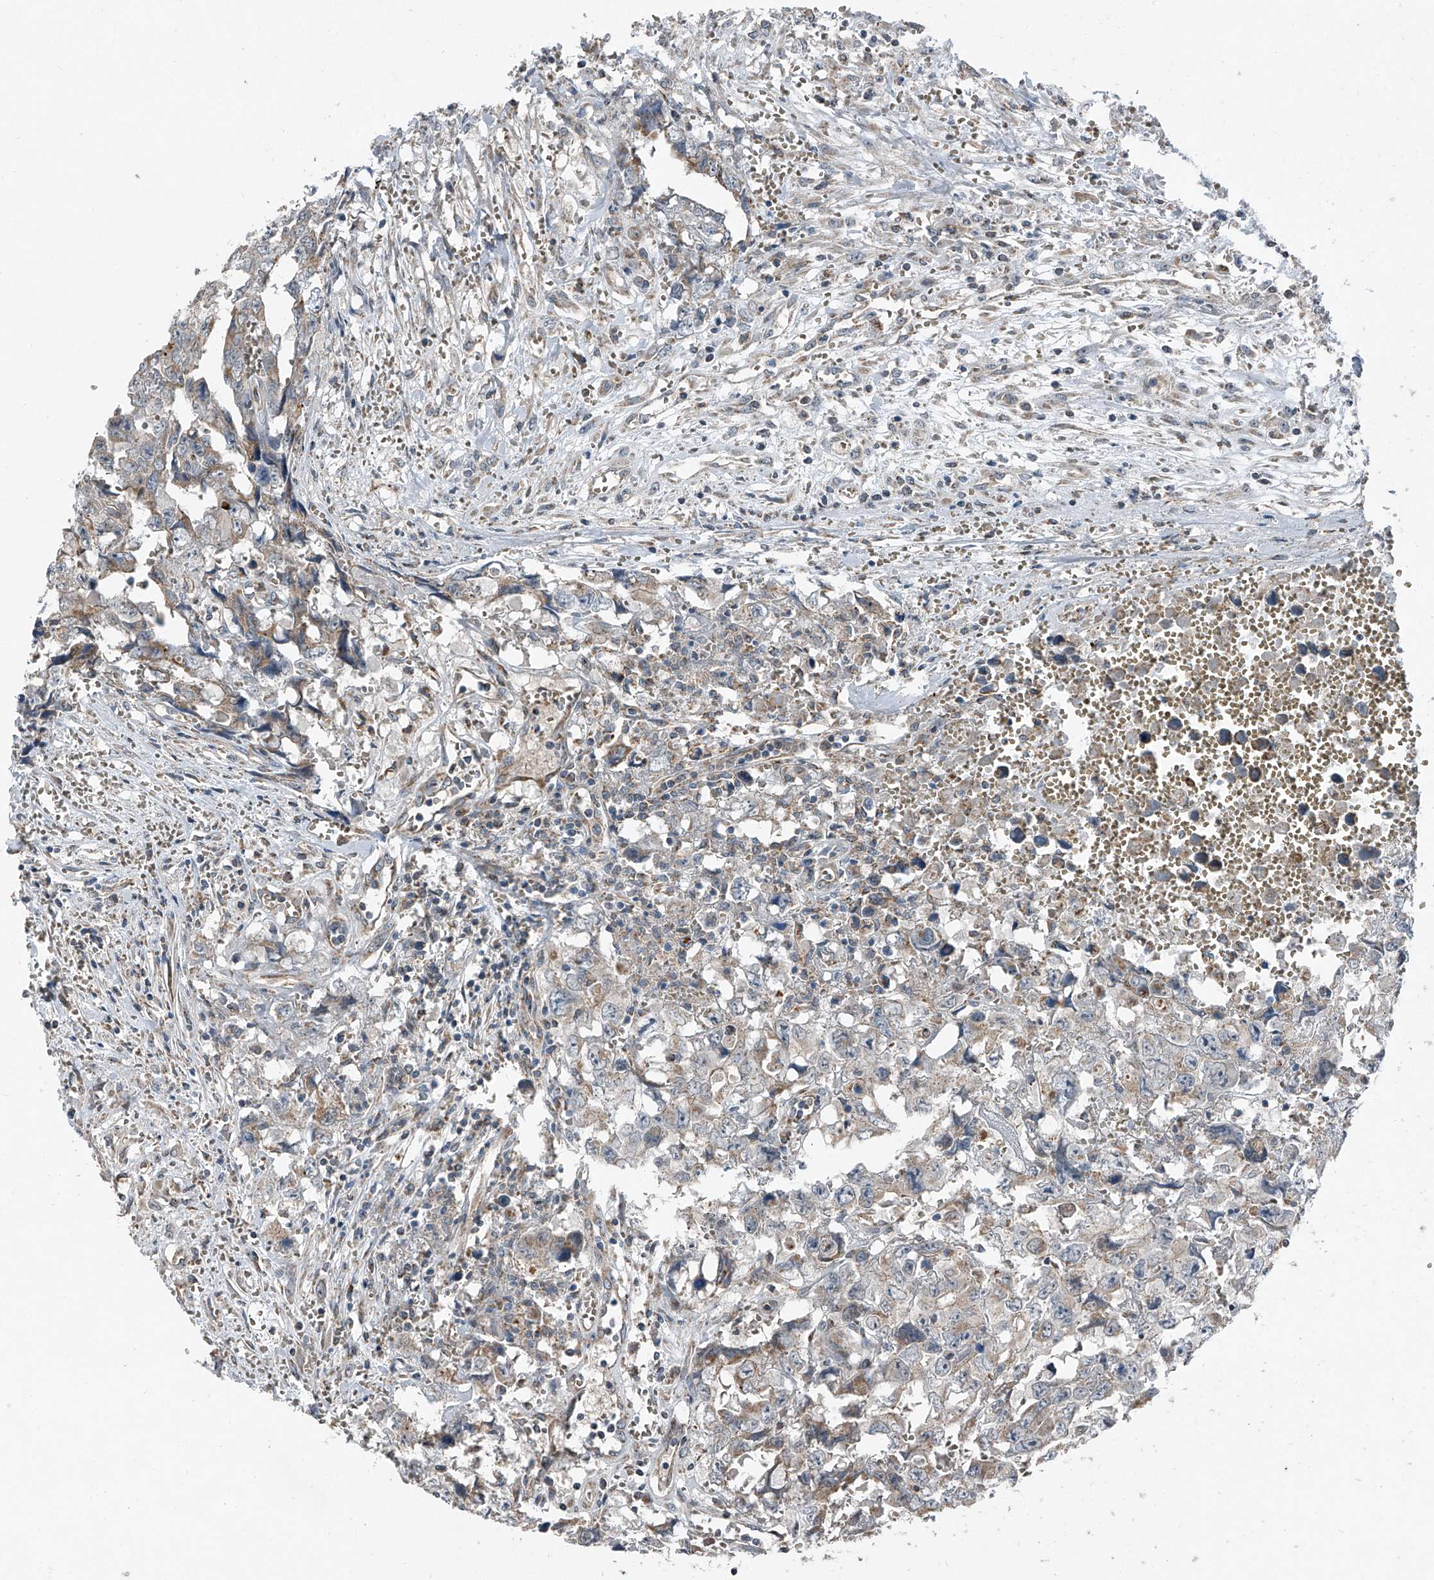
{"staining": {"intensity": "weak", "quantity": "25%-75%", "location": "cytoplasmic/membranous"}, "tissue": "testis cancer", "cell_type": "Tumor cells", "image_type": "cancer", "snomed": [{"axis": "morphology", "description": "Carcinoma, Embryonal, NOS"}, {"axis": "topography", "description": "Testis"}], "caption": "DAB immunohistochemical staining of testis embryonal carcinoma displays weak cytoplasmic/membranous protein staining in approximately 25%-75% of tumor cells.", "gene": "CHRNA7", "patient": {"sex": "male", "age": 31}}